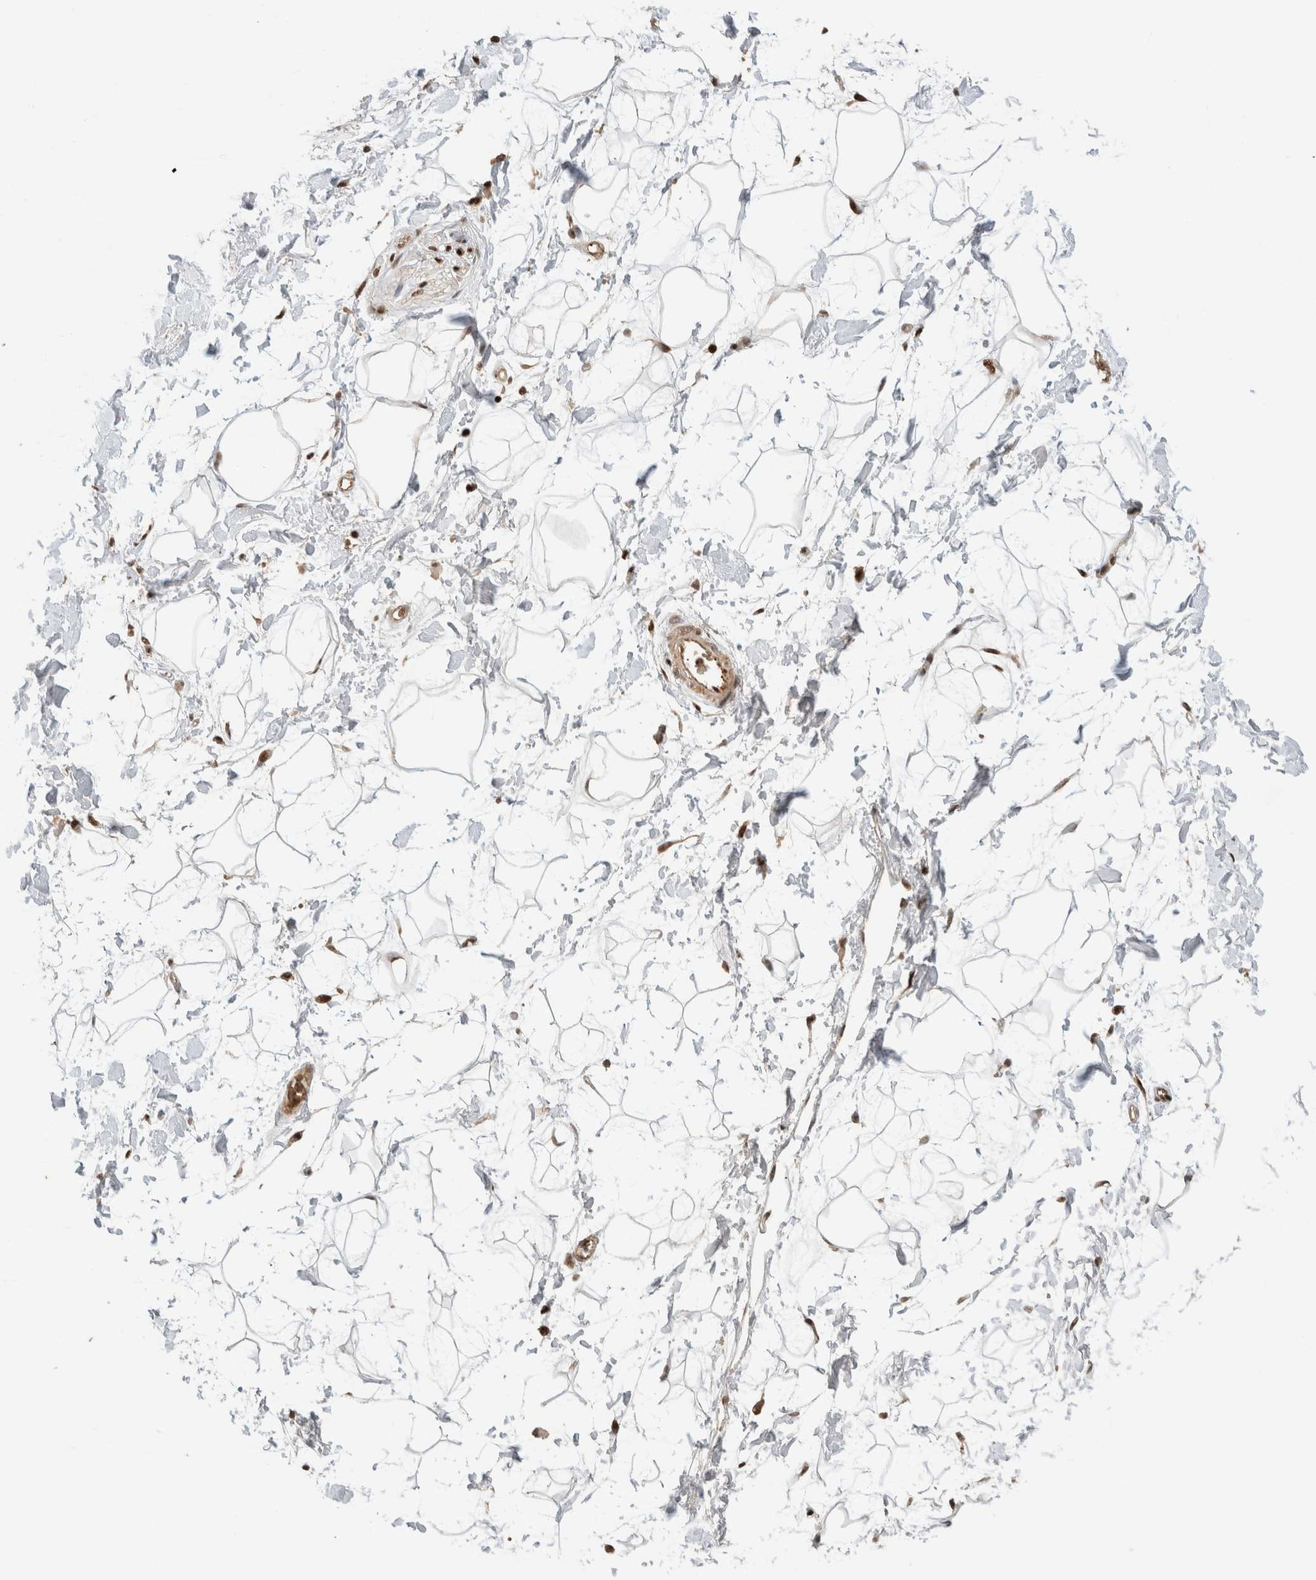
{"staining": {"intensity": "moderate", "quantity": "25%-75%", "location": "cytoplasmic/membranous,nuclear"}, "tissue": "adipose tissue", "cell_type": "Adipocytes", "image_type": "normal", "snomed": [{"axis": "morphology", "description": "Normal tissue, NOS"}, {"axis": "topography", "description": "Soft tissue"}], "caption": "Immunohistochemistry (IHC) photomicrograph of benign adipose tissue: adipose tissue stained using immunohistochemistry shows medium levels of moderate protein expression localized specifically in the cytoplasmic/membranous,nuclear of adipocytes, appearing as a cytoplasmic/membranous,nuclear brown color.", "gene": "SNRNP40", "patient": {"sex": "male", "age": 72}}